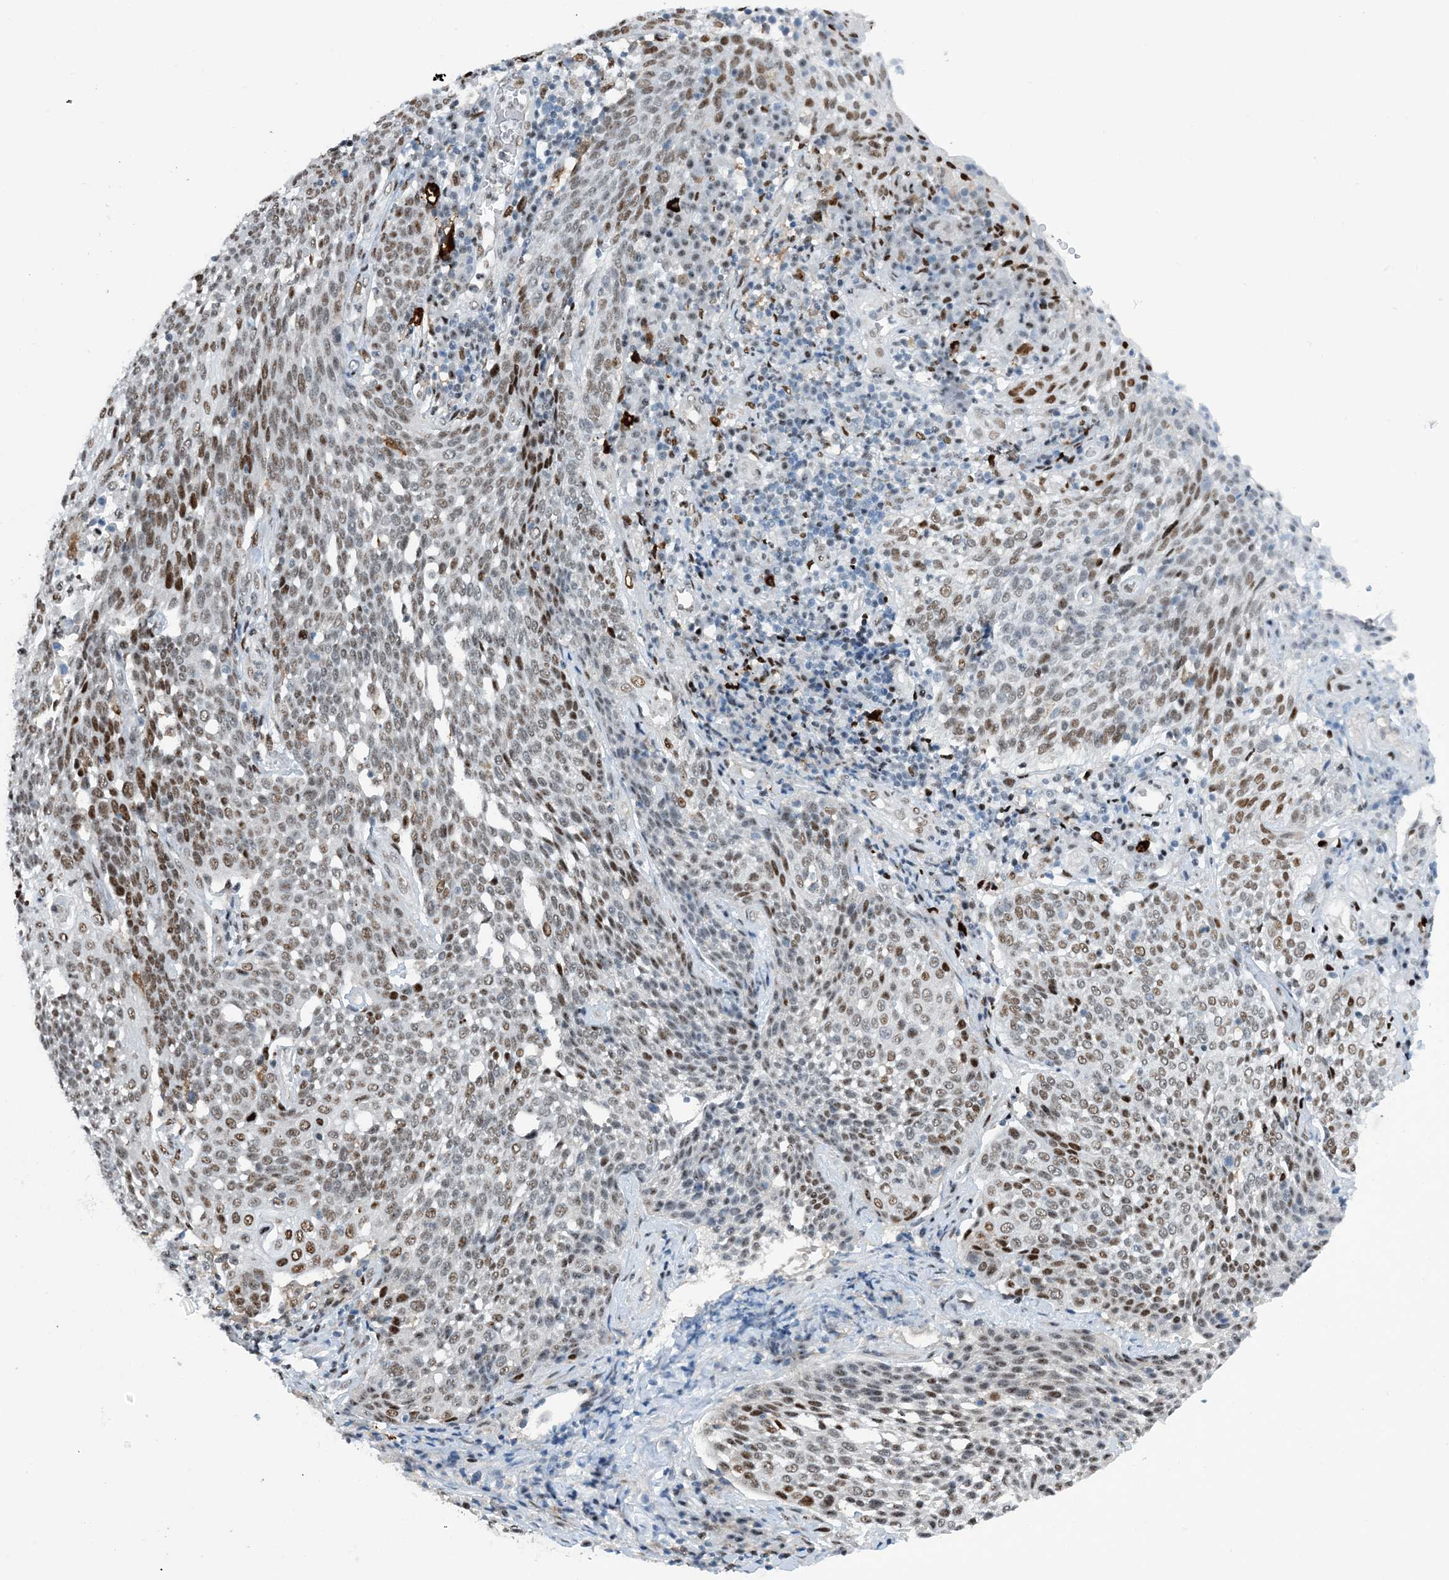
{"staining": {"intensity": "moderate", "quantity": "25%-75%", "location": "nuclear"}, "tissue": "cervical cancer", "cell_type": "Tumor cells", "image_type": "cancer", "snomed": [{"axis": "morphology", "description": "Squamous cell carcinoma, NOS"}, {"axis": "topography", "description": "Cervix"}], "caption": "Immunohistochemistry (IHC) (DAB) staining of human squamous cell carcinoma (cervical) reveals moderate nuclear protein expression in about 25%-75% of tumor cells. The protein is shown in brown color, while the nuclei are stained blue.", "gene": "HEMK1", "patient": {"sex": "female", "age": 34}}